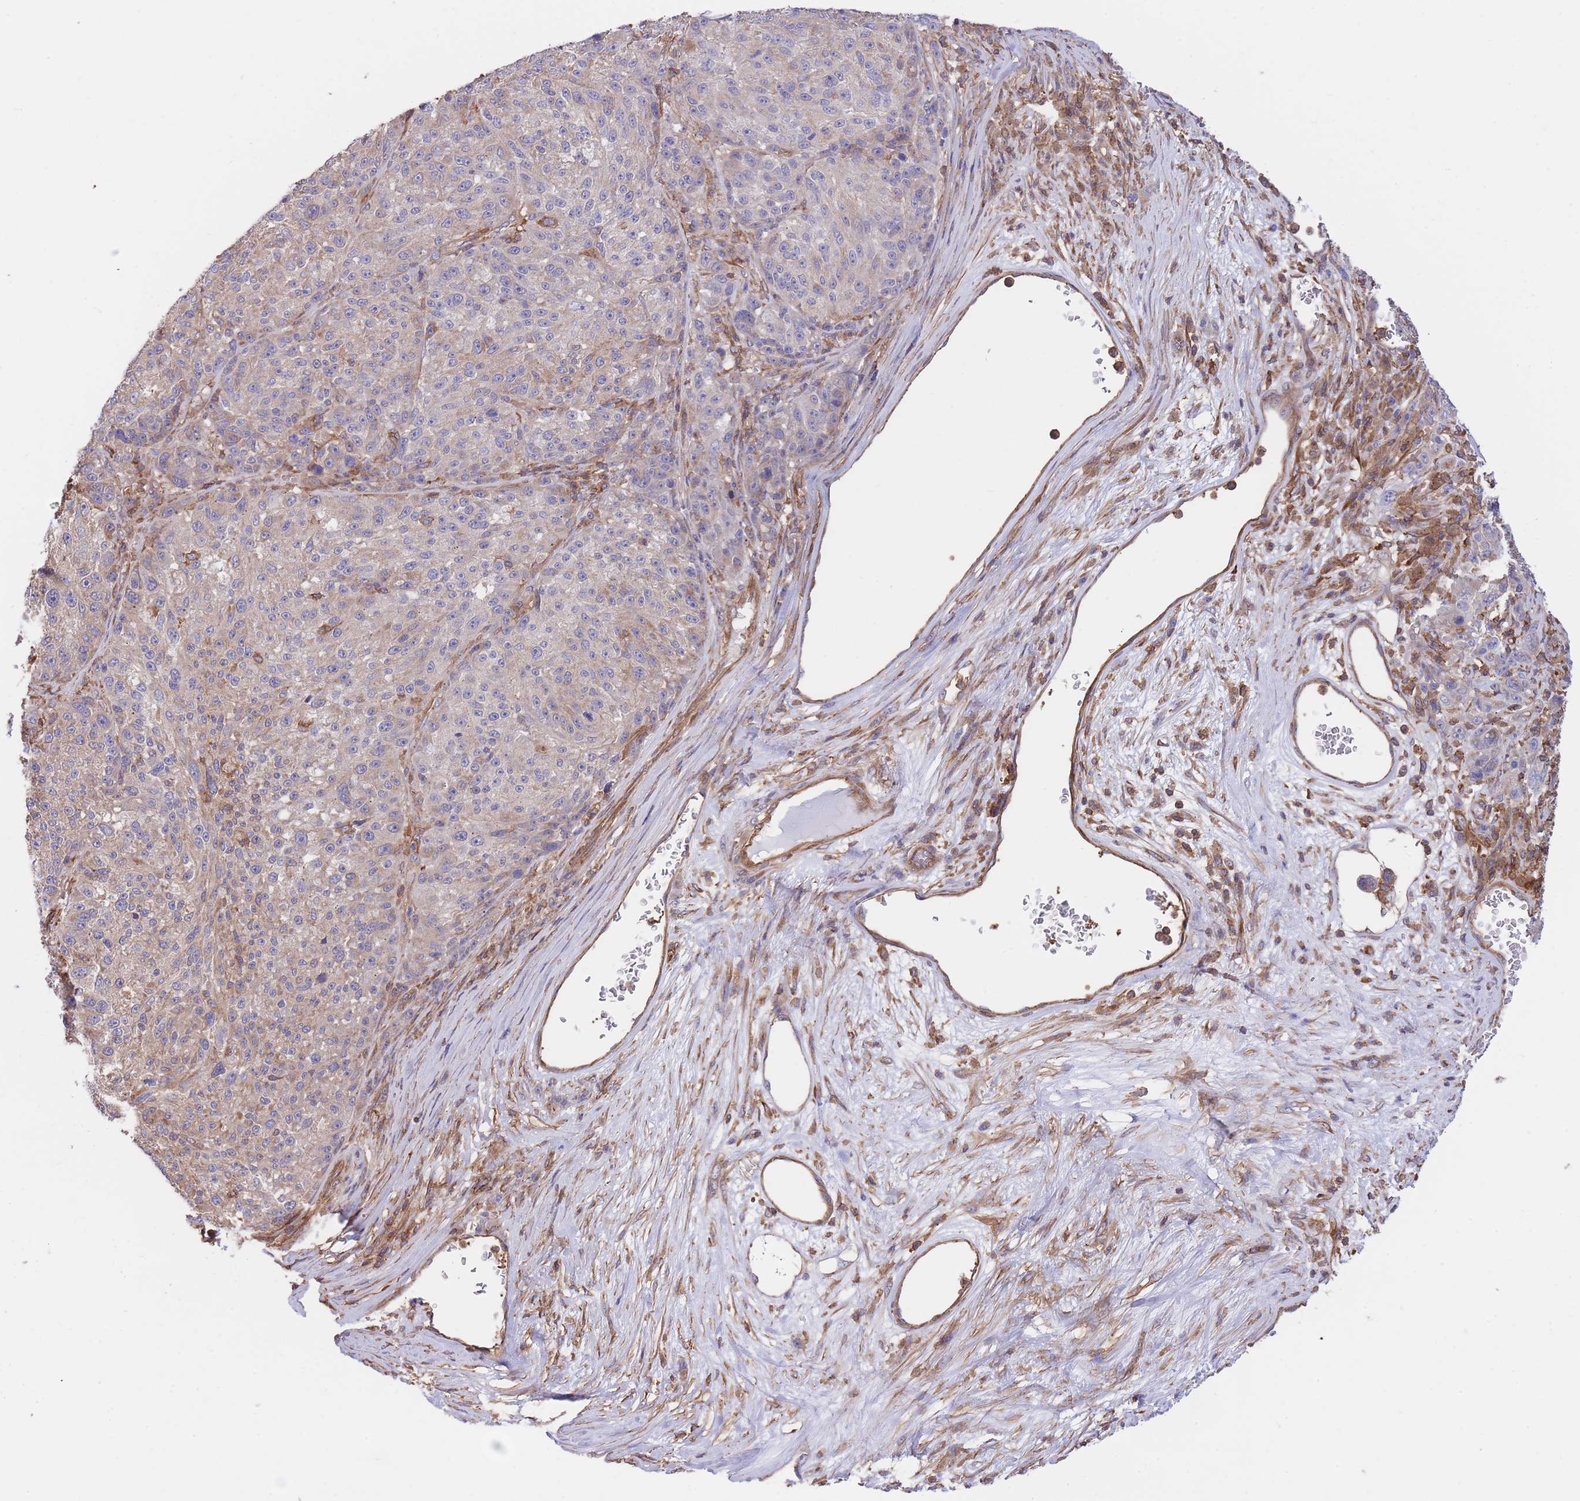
{"staining": {"intensity": "moderate", "quantity": "25%-75%", "location": "cytoplasmic/membranous"}, "tissue": "melanoma", "cell_type": "Tumor cells", "image_type": "cancer", "snomed": [{"axis": "morphology", "description": "Malignant melanoma, NOS"}, {"axis": "topography", "description": "Skin"}], "caption": "A micrograph showing moderate cytoplasmic/membranous staining in about 25%-75% of tumor cells in malignant melanoma, as visualized by brown immunohistochemical staining.", "gene": "LRRN4CL", "patient": {"sex": "male", "age": 53}}